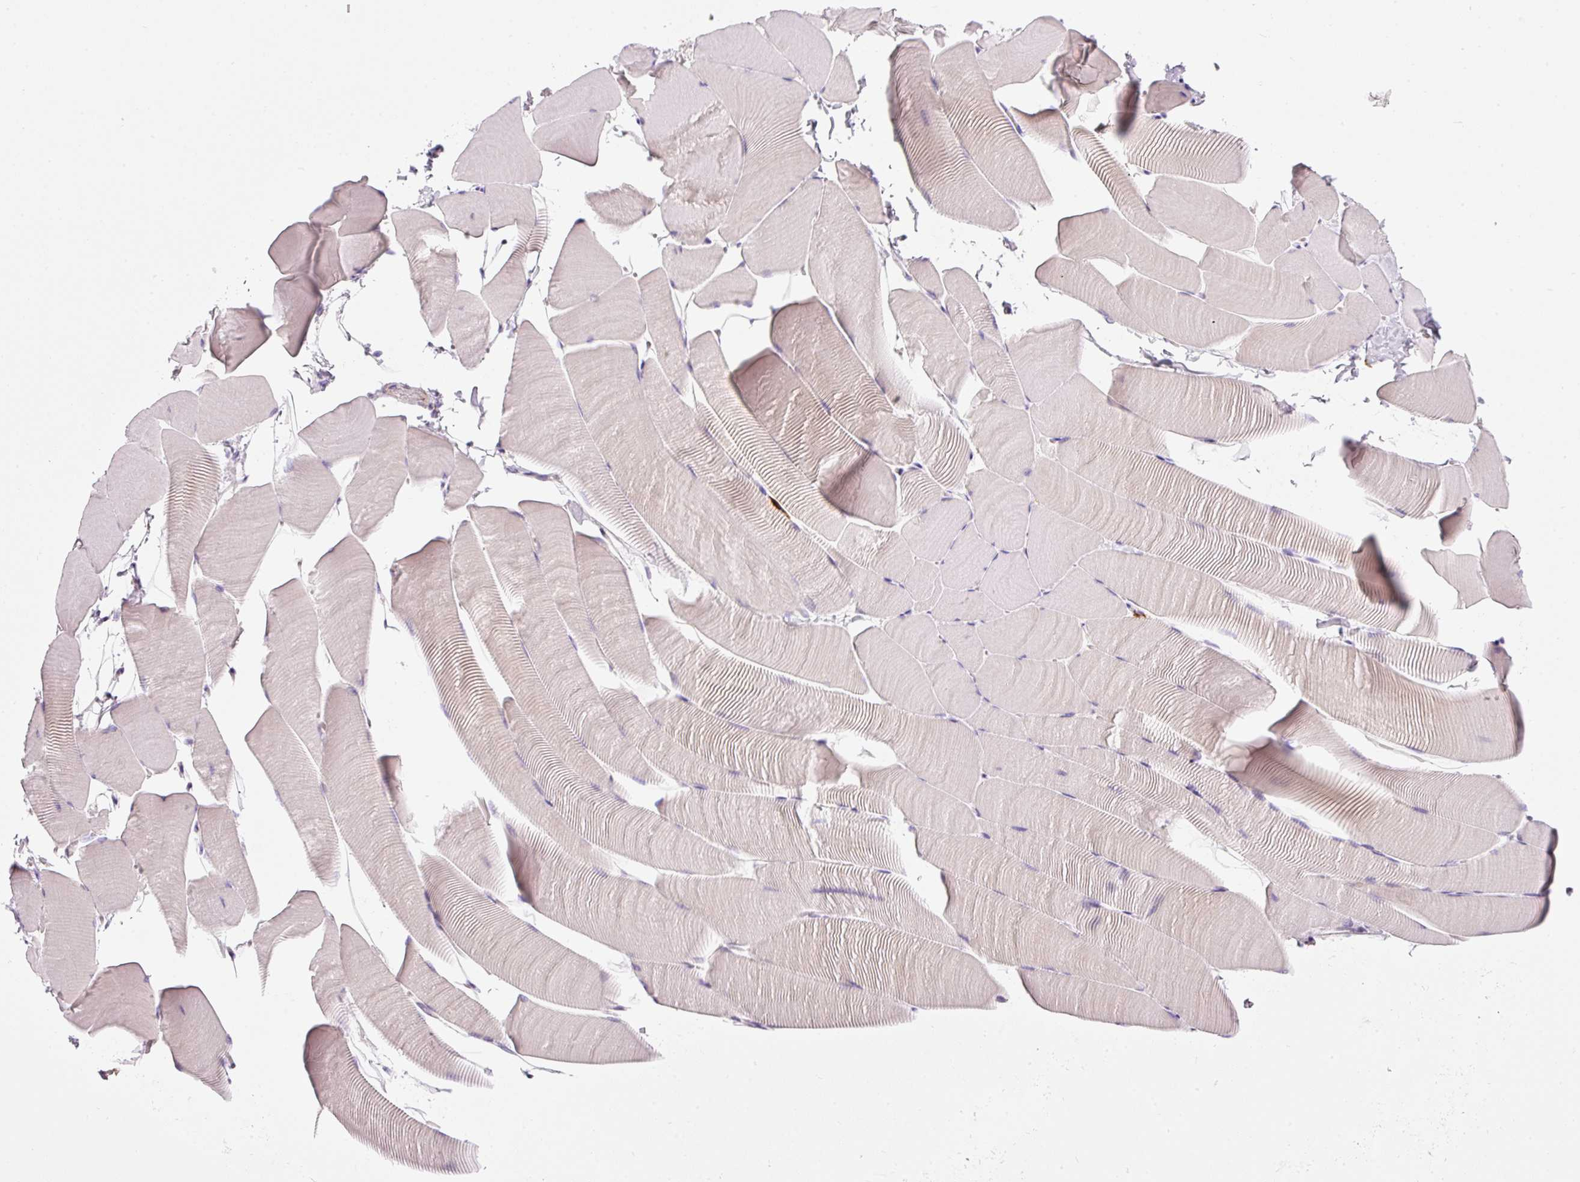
{"staining": {"intensity": "weak", "quantity": "<25%", "location": "cytoplasmic/membranous"}, "tissue": "skeletal muscle", "cell_type": "Myocytes", "image_type": "normal", "snomed": [{"axis": "morphology", "description": "Normal tissue, NOS"}, {"axis": "topography", "description": "Skeletal muscle"}], "caption": "High power microscopy image of an IHC image of normal skeletal muscle, revealing no significant staining in myocytes. (DAB (3,3'-diaminobenzidine) IHC with hematoxylin counter stain).", "gene": "MAP3K3", "patient": {"sex": "male", "age": 25}}